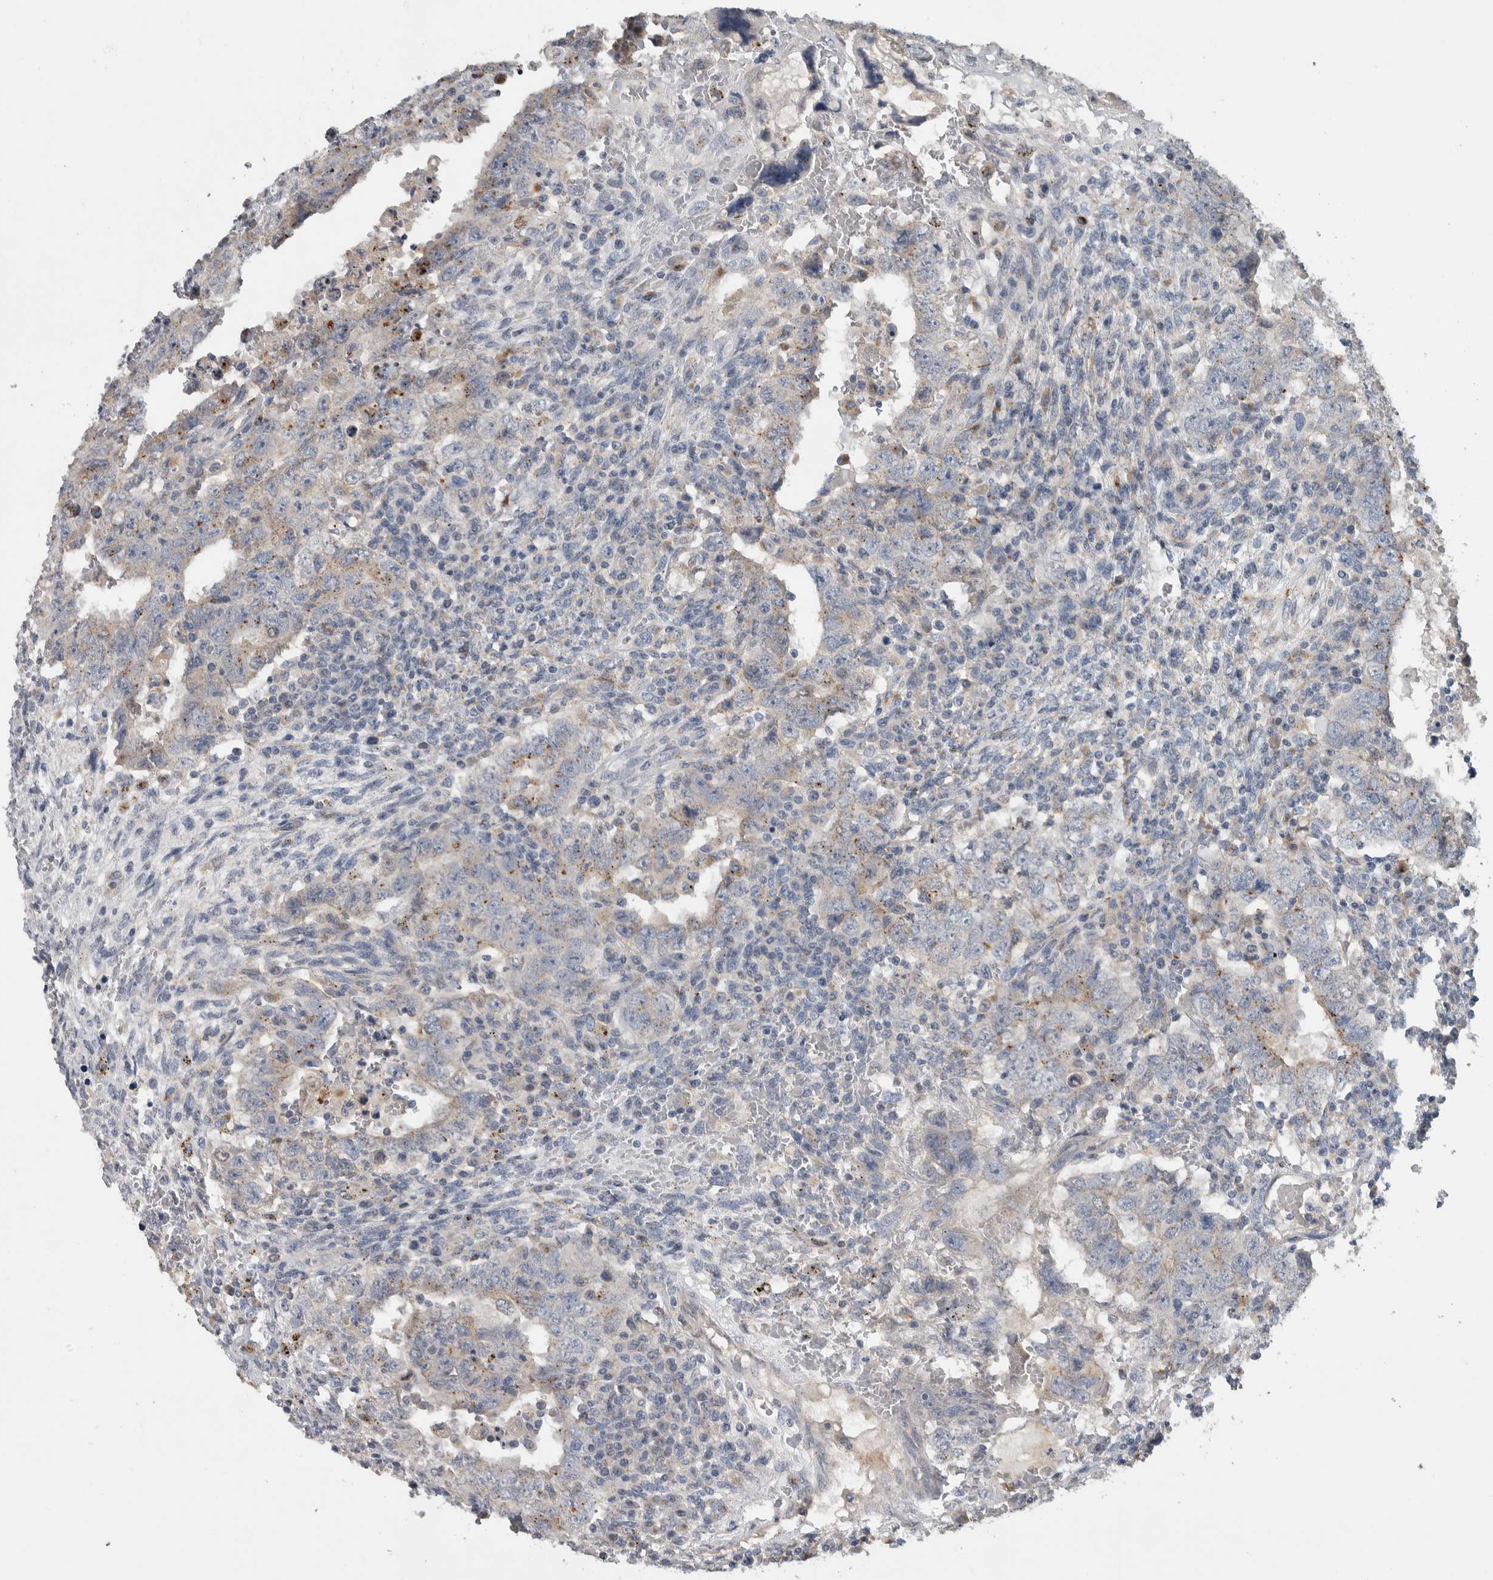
{"staining": {"intensity": "moderate", "quantity": "25%-75%", "location": "cytoplasmic/membranous"}, "tissue": "testis cancer", "cell_type": "Tumor cells", "image_type": "cancer", "snomed": [{"axis": "morphology", "description": "Carcinoma, Embryonal, NOS"}, {"axis": "topography", "description": "Testis"}], "caption": "This photomicrograph displays immunohistochemistry staining of embryonal carcinoma (testis), with medium moderate cytoplasmic/membranous staining in about 25%-75% of tumor cells.", "gene": "FAM83G", "patient": {"sex": "male", "age": 26}}